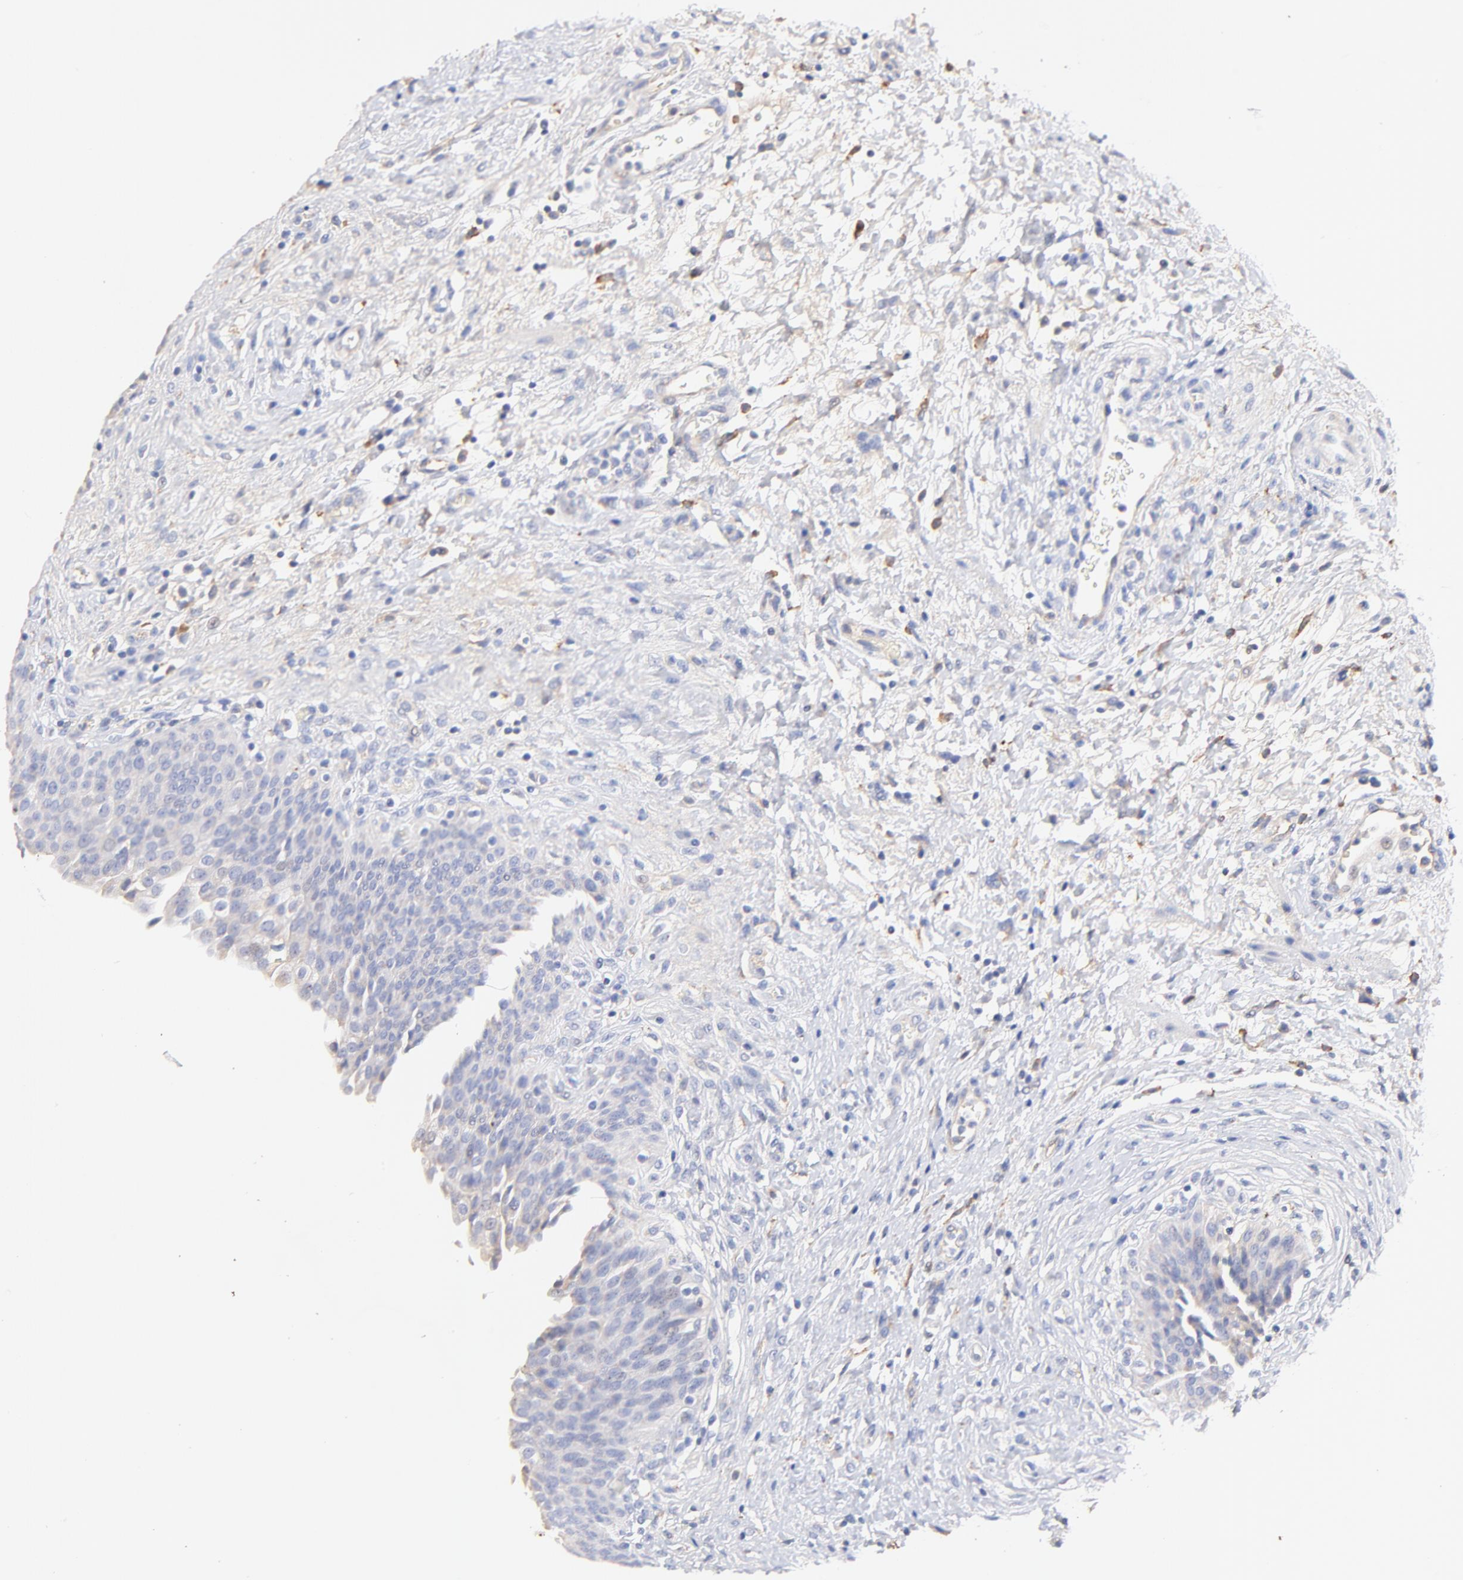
{"staining": {"intensity": "weak", "quantity": "25%-75%", "location": "cytoplasmic/membranous"}, "tissue": "urinary bladder", "cell_type": "Urothelial cells", "image_type": "normal", "snomed": [{"axis": "morphology", "description": "Normal tissue, NOS"}, {"axis": "morphology", "description": "Dysplasia, NOS"}, {"axis": "topography", "description": "Urinary bladder"}], "caption": "Weak cytoplasmic/membranous staining is seen in about 25%-75% of urothelial cells in unremarkable urinary bladder. (DAB (3,3'-diaminobenzidine) = brown stain, brightfield microscopy at high magnification).", "gene": "IGLV7", "patient": {"sex": "male", "age": 35}}